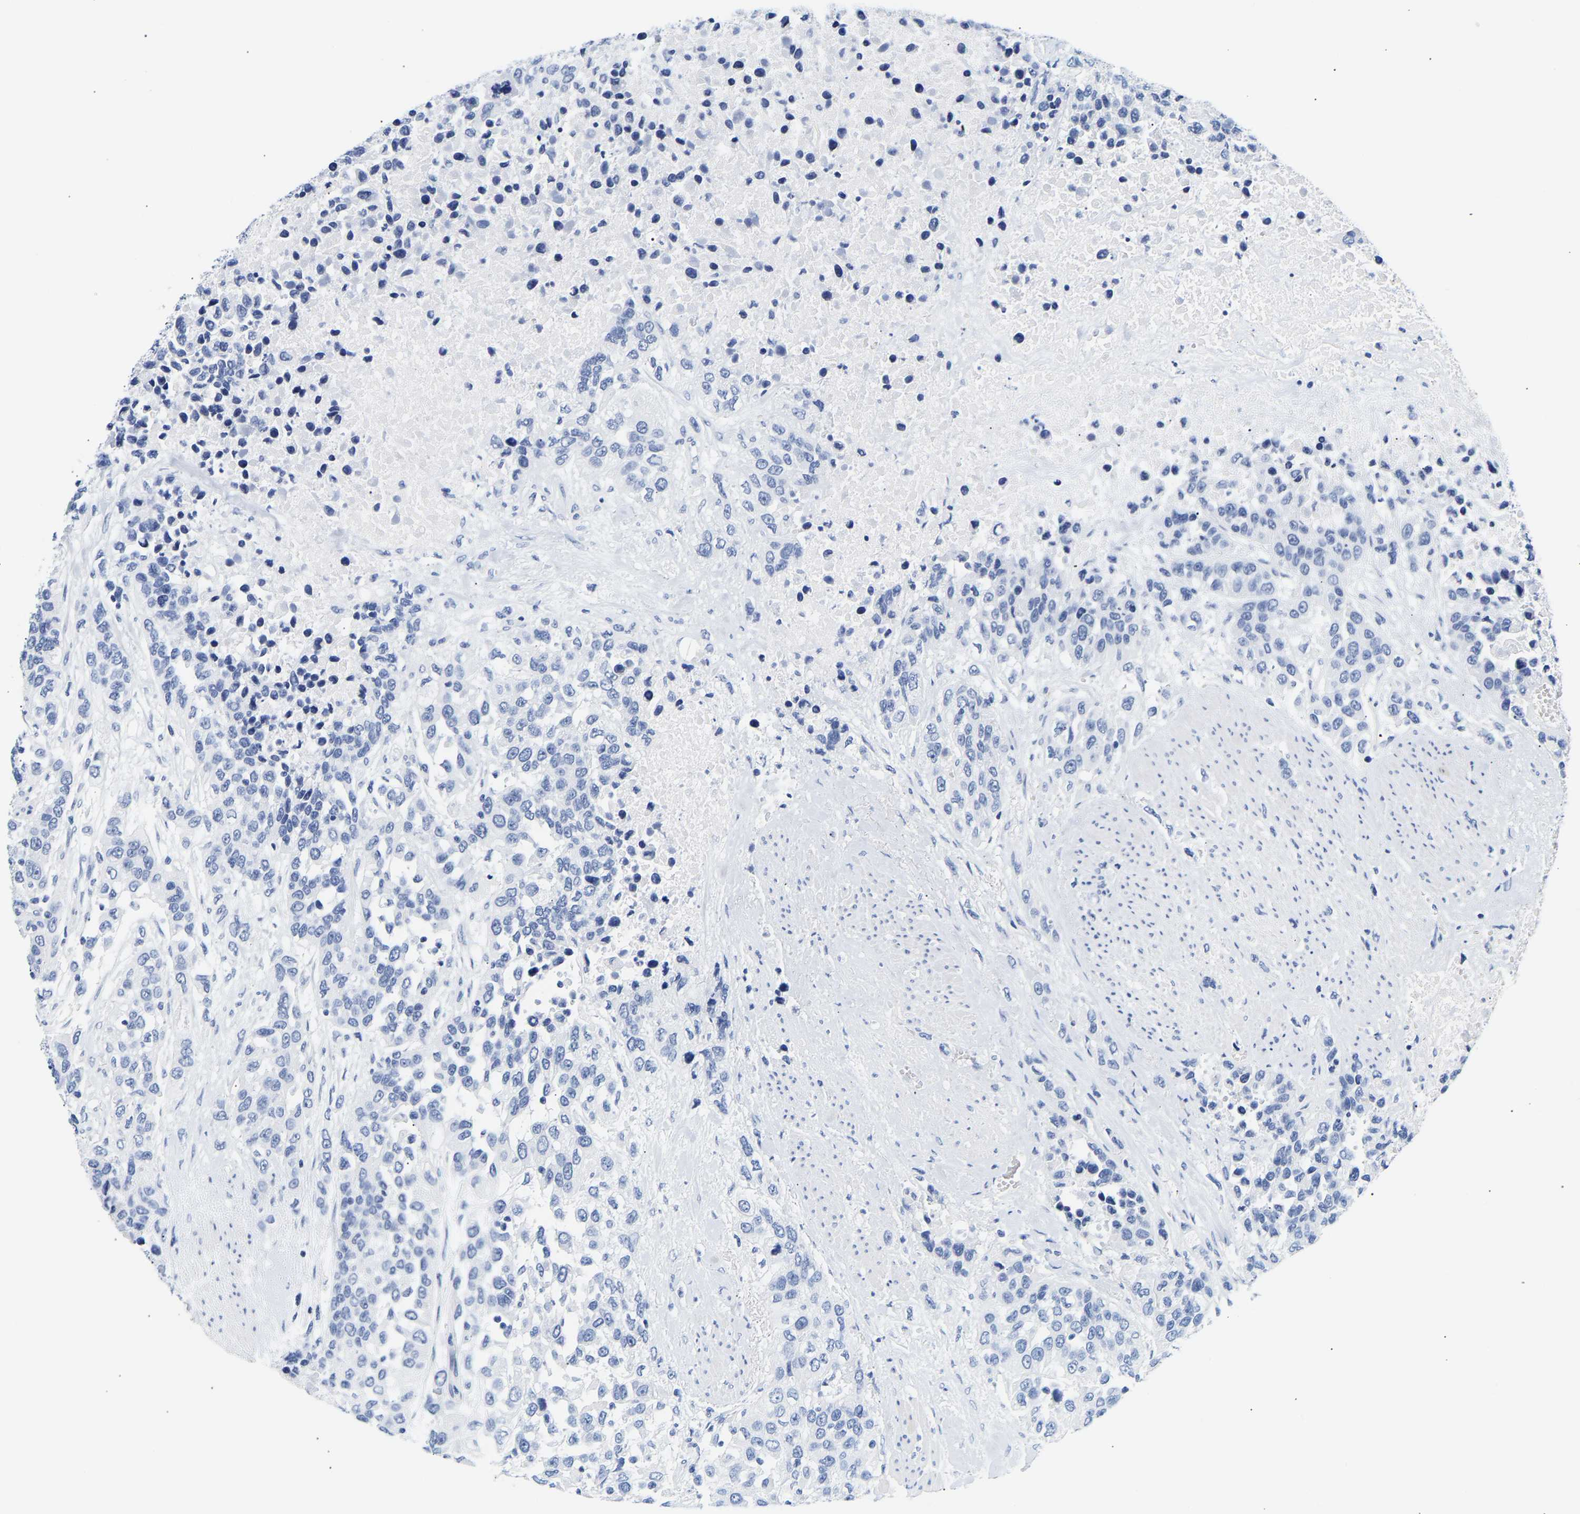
{"staining": {"intensity": "negative", "quantity": "none", "location": "none"}, "tissue": "urothelial cancer", "cell_type": "Tumor cells", "image_type": "cancer", "snomed": [{"axis": "morphology", "description": "Urothelial carcinoma, High grade"}, {"axis": "topography", "description": "Urinary bladder"}], "caption": "Immunohistochemistry (IHC) of human urothelial cancer shows no positivity in tumor cells.", "gene": "SPINK2", "patient": {"sex": "female", "age": 80}}